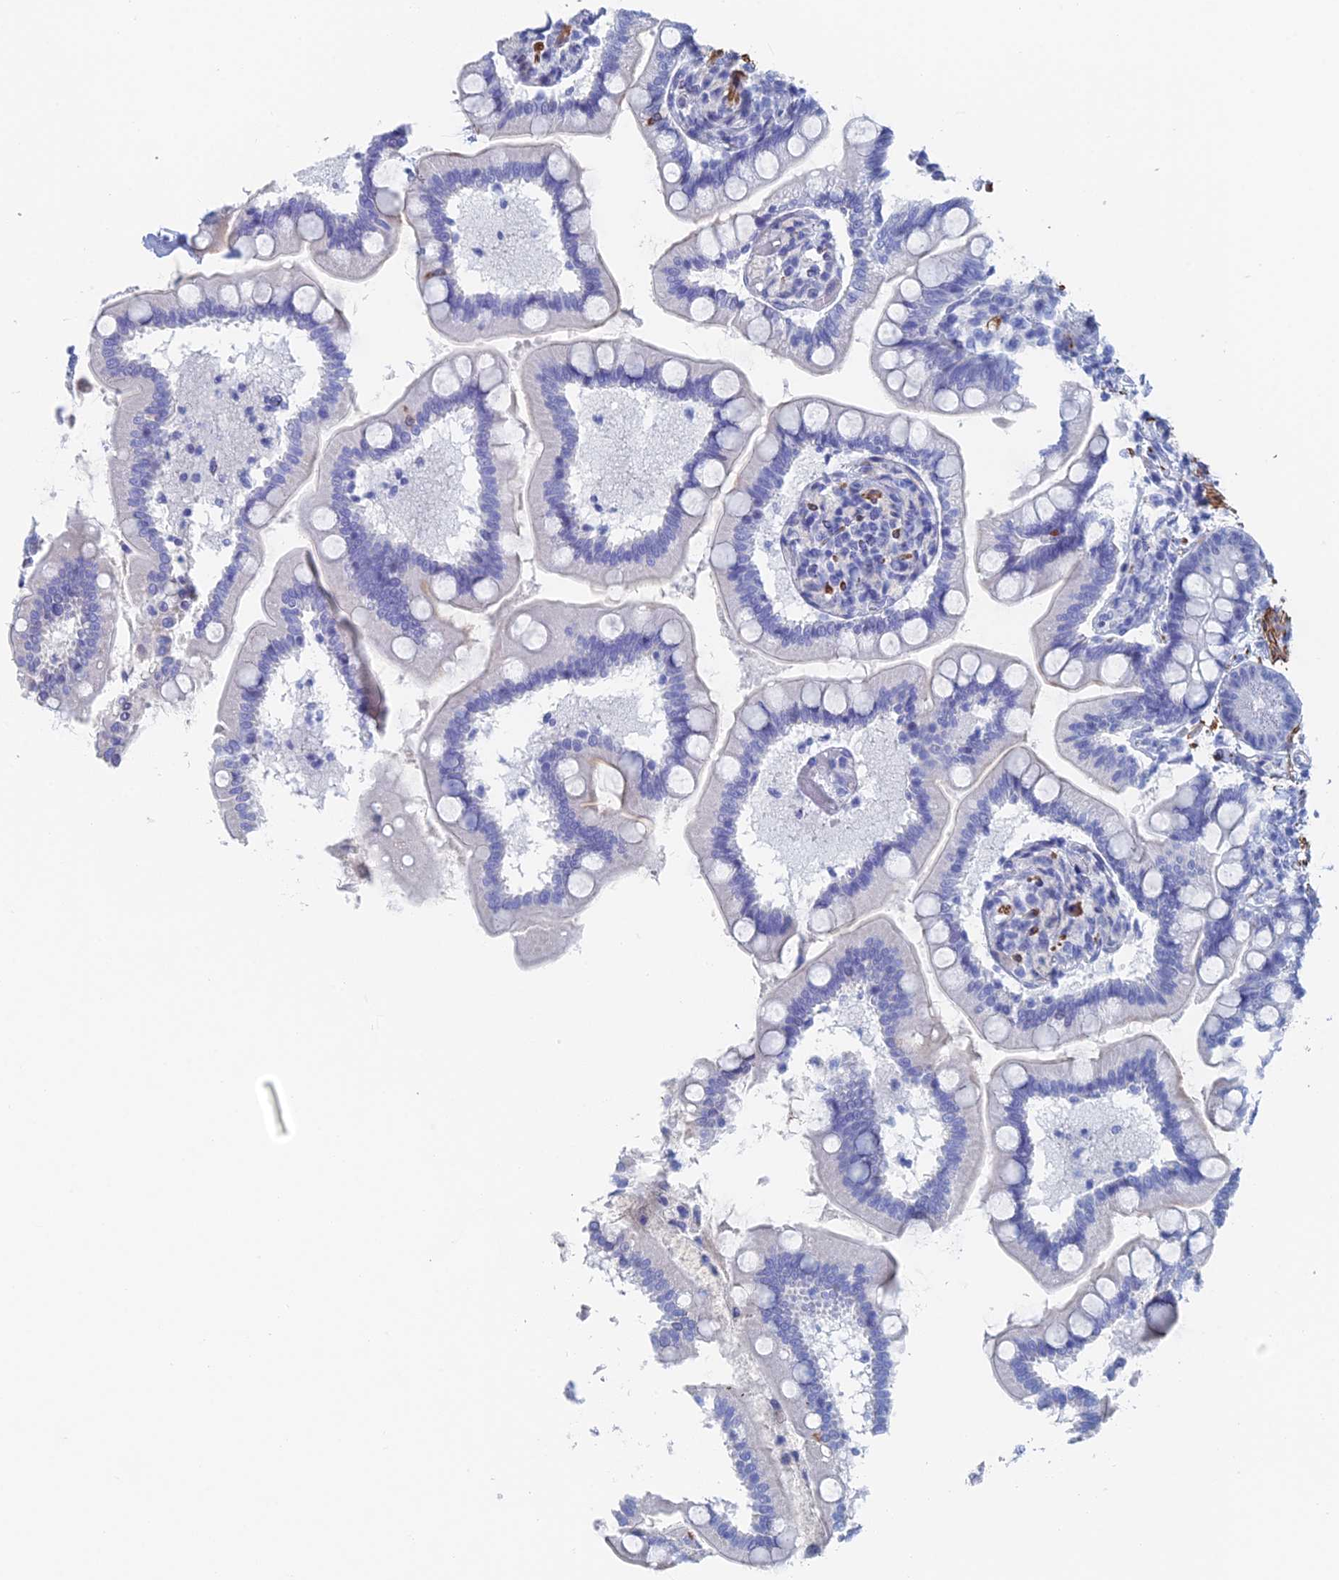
{"staining": {"intensity": "negative", "quantity": "none", "location": "none"}, "tissue": "small intestine", "cell_type": "Glandular cells", "image_type": "normal", "snomed": [{"axis": "morphology", "description": "Normal tissue, NOS"}, {"axis": "topography", "description": "Small intestine"}], "caption": "Immunohistochemical staining of normal small intestine displays no significant expression in glandular cells.", "gene": "KCNK18", "patient": {"sex": "female", "age": 64}}